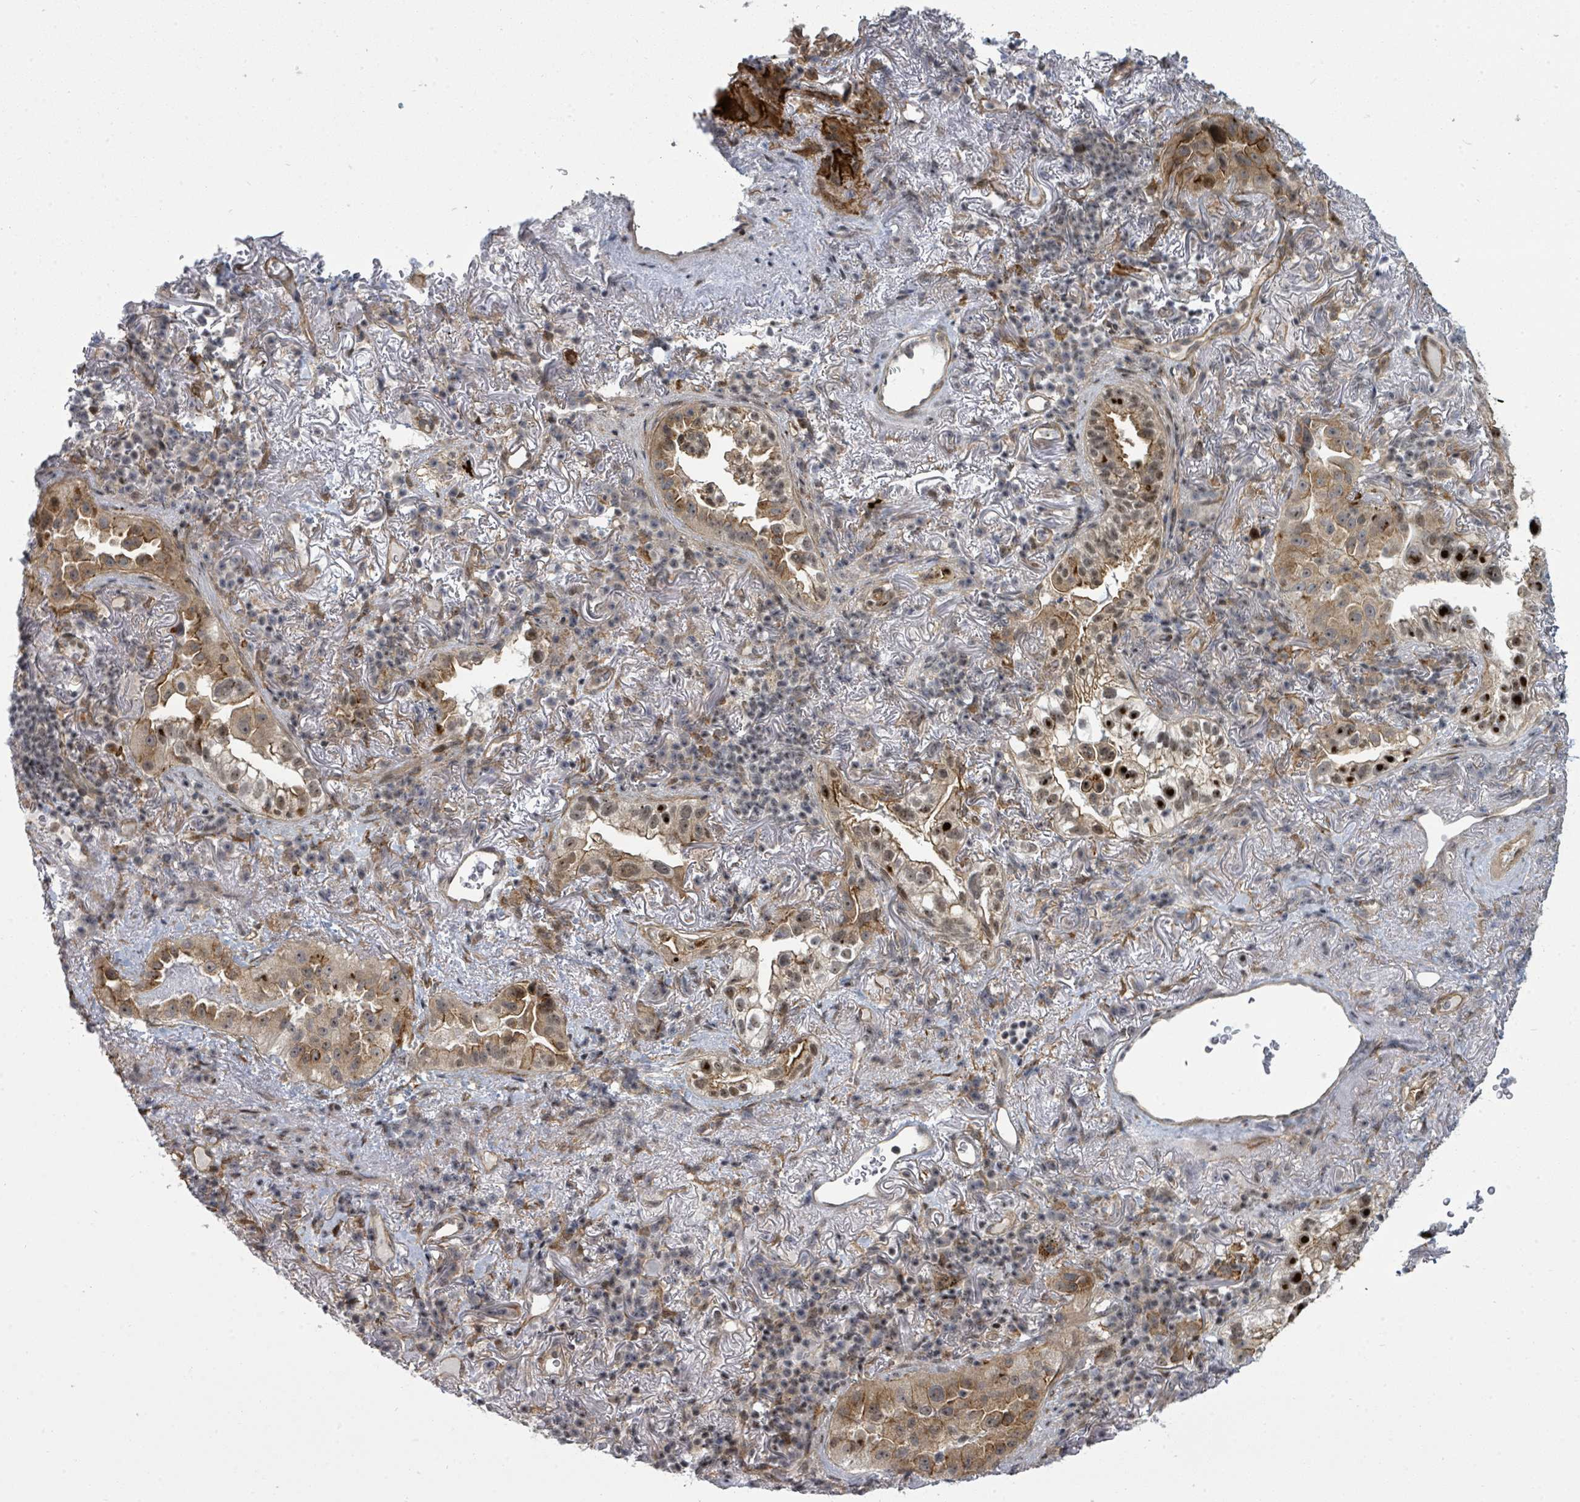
{"staining": {"intensity": "moderate", "quantity": "25%-75%", "location": "cytoplasmic/membranous"}, "tissue": "lung cancer", "cell_type": "Tumor cells", "image_type": "cancer", "snomed": [{"axis": "morphology", "description": "Adenocarcinoma, NOS"}, {"axis": "topography", "description": "Lung"}], "caption": "The image reveals immunohistochemical staining of lung adenocarcinoma. There is moderate cytoplasmic/membranous positivity is present in about 25%-75% of tumor cells.", "gene": "PSMG2", "patient": {"sex": "female", "age": 69}}